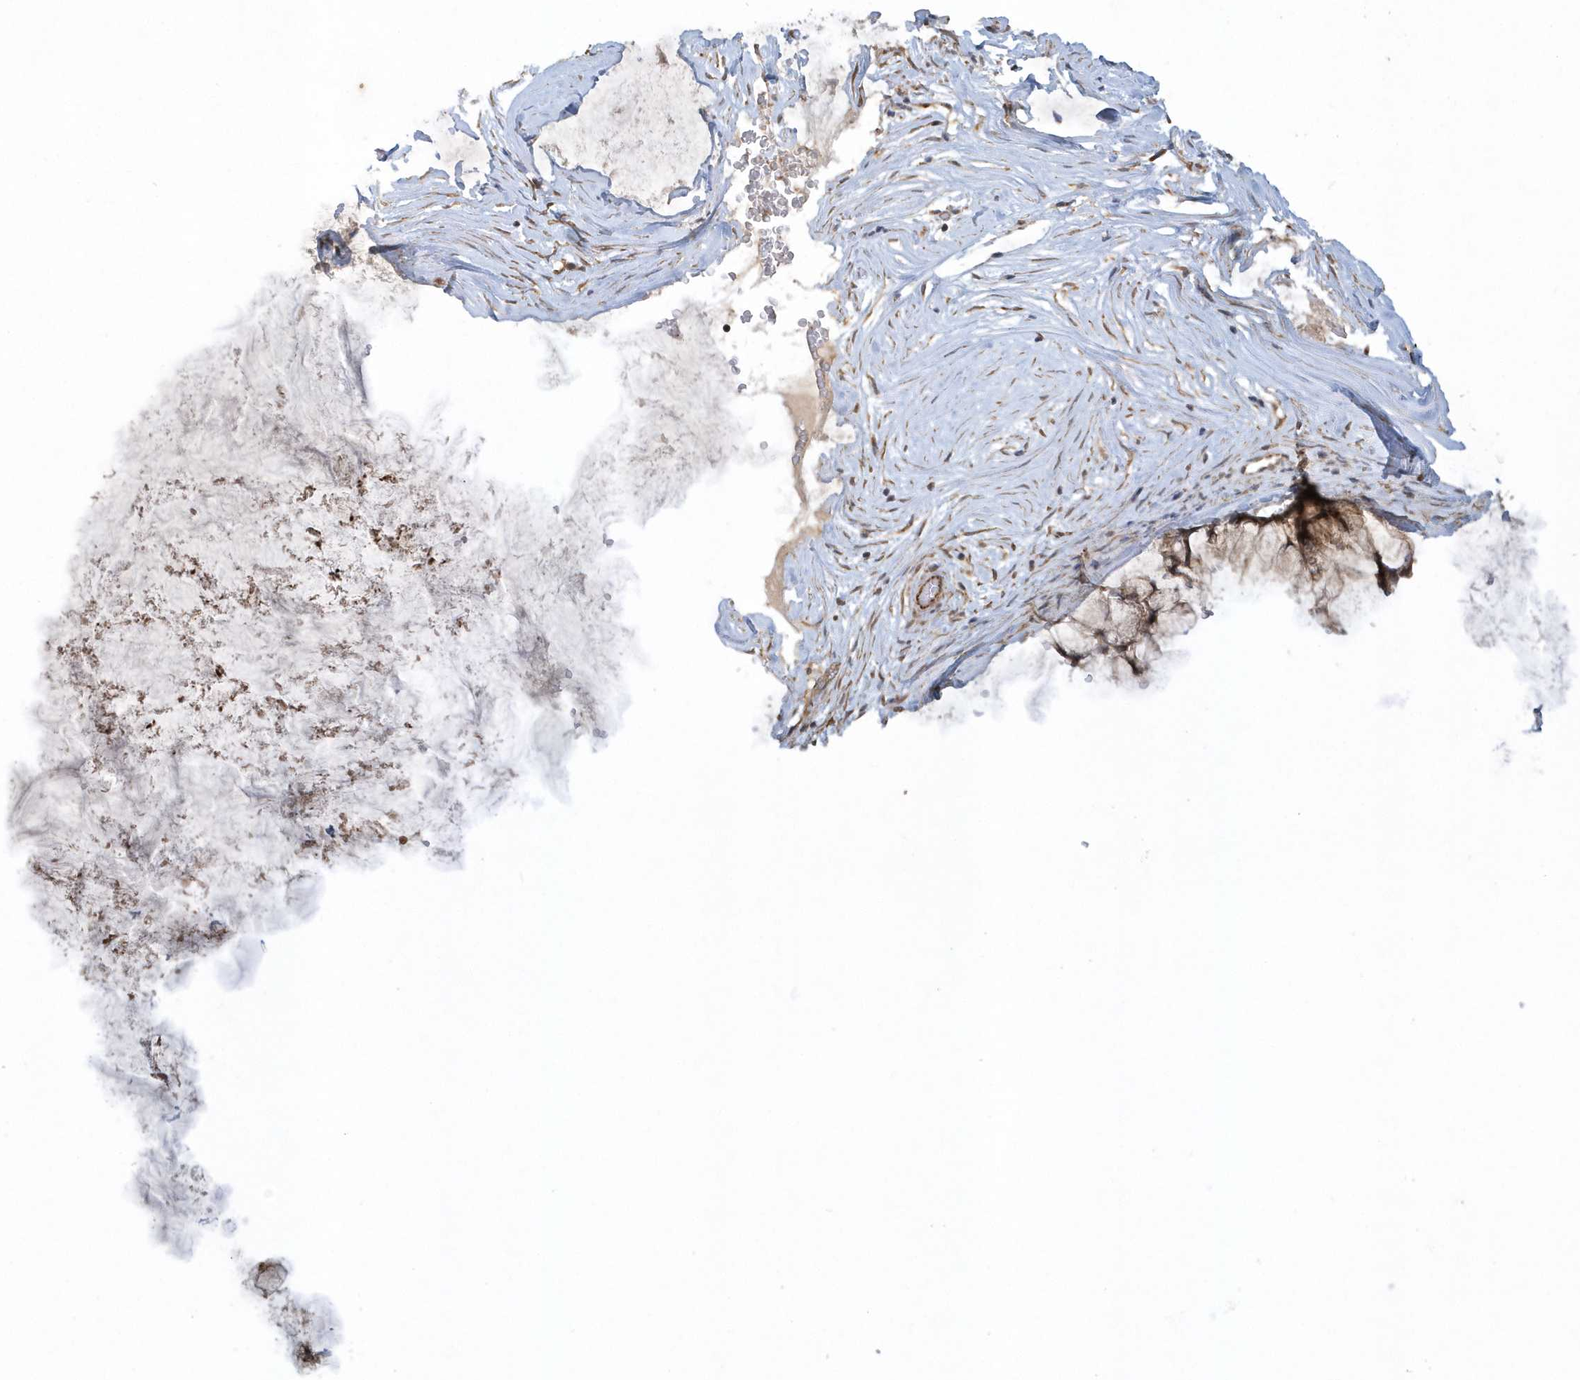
{"staining": {"intensity": "moderate", "quantity": ">75%", "location": "cytoplasmic/membranous"}, "tissue": "ovarian cancer", "cell_type": "Tumor cells", "image_type": "cancer", "snomed": [{"axis": "morphology", "description": "Cystadenocarcinoma, mucinous, NOS"}, {"axis": "topography", "description": "Ovary"}], "caption": "DAB immunohistochemical staining of ovarian mucinous cystadenocarcinoma shows moderate cytoplasmic/membranous protein positivity in approximately >75% of tumor cells.", "gene": "THG1L", "patient": {"sex": "female", "age": 42}}